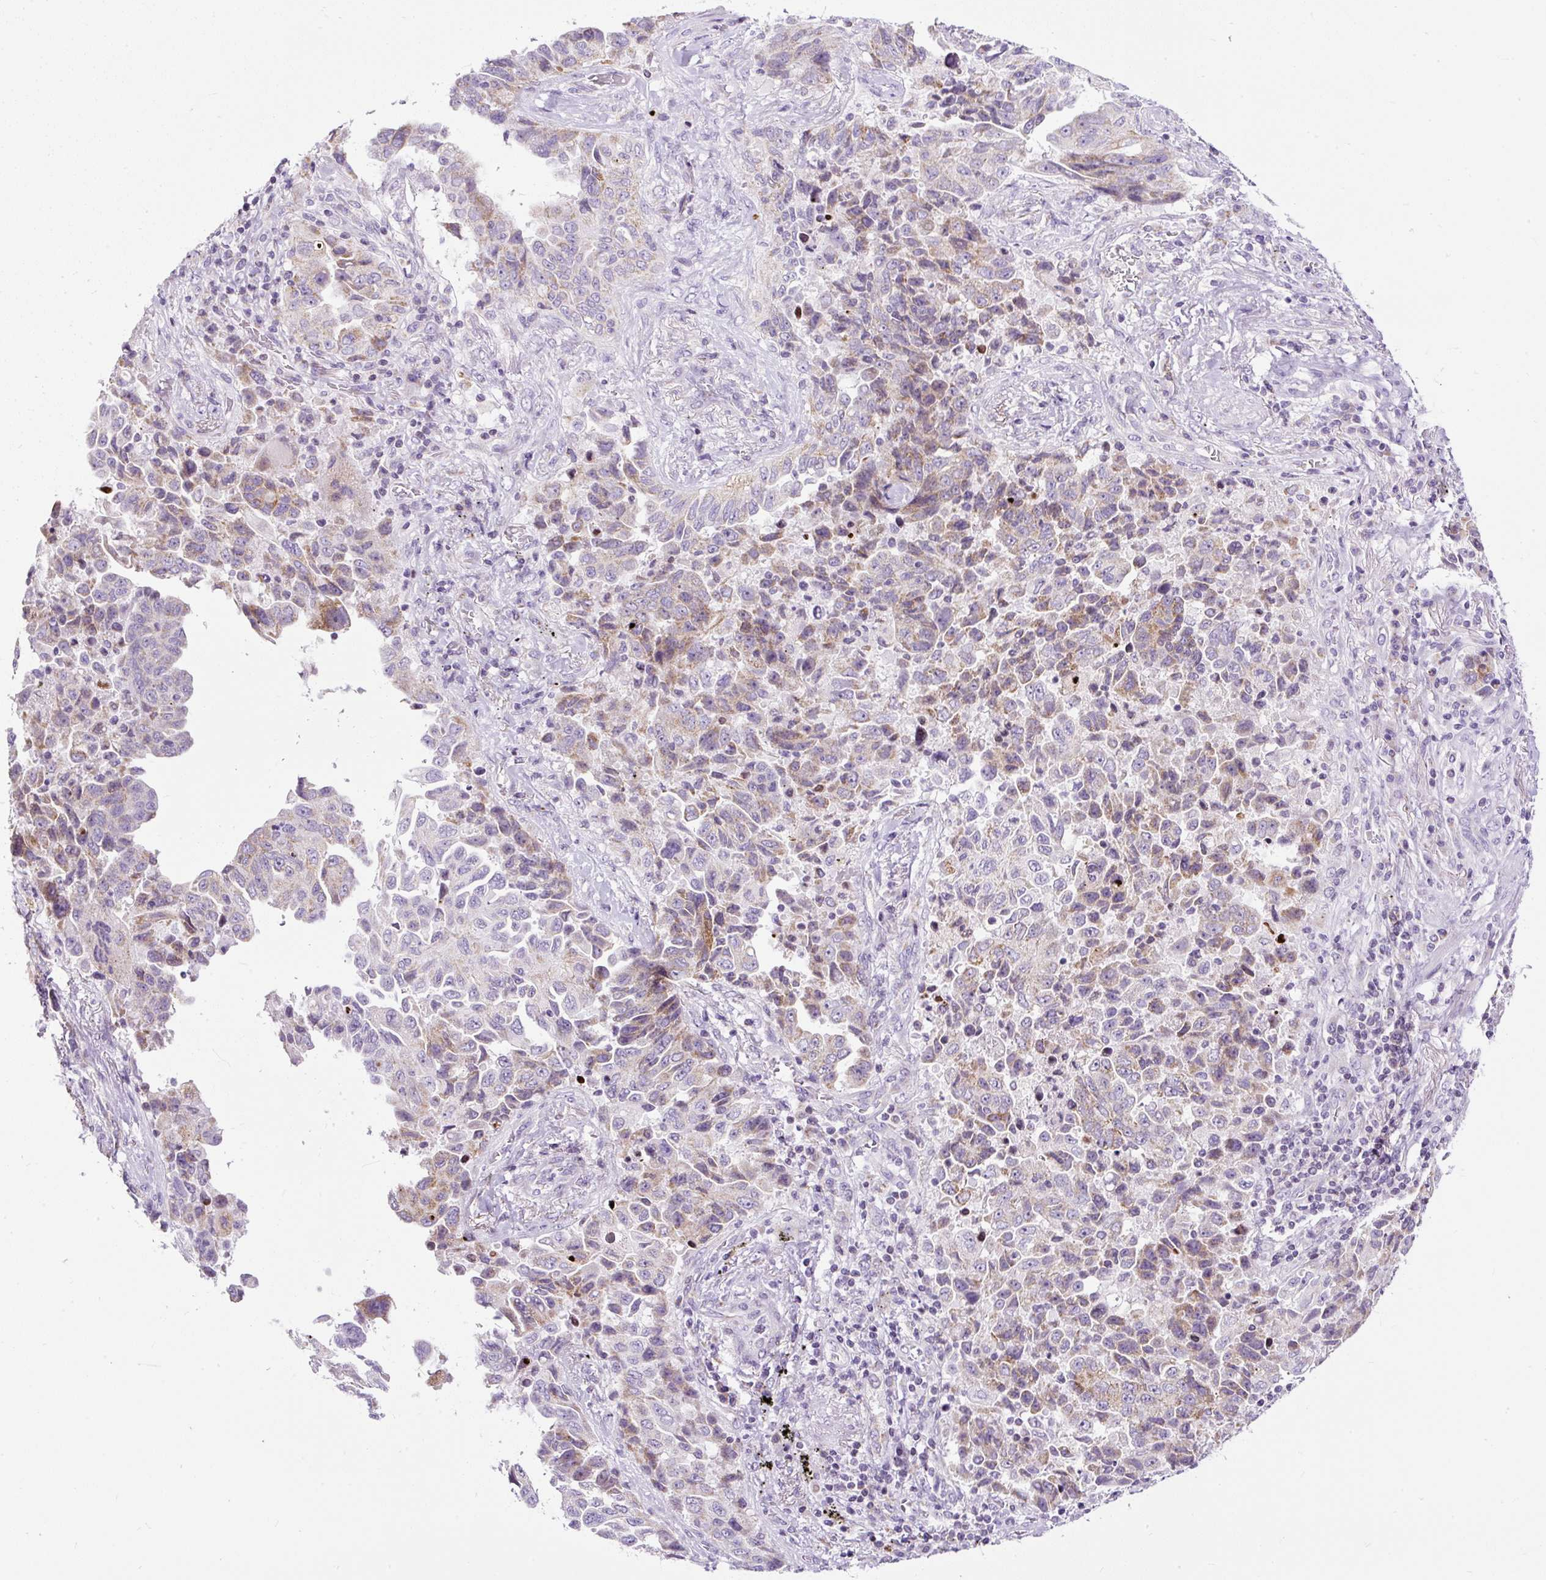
{"staining": {"intensity": "weak", "quantity": "25%-75%", "location": "cytoplasmic/membranous"}, "tissue": "lung cancer", "cell_type": "Tumor cells", "image_type": "cancer", "snomed": [{"axis": "morphology", "description": "Adenocarcinoma, NOS"}, {"axis": "topography", "description": "Lung"}], "caption": "Lung cancer (adenocarcinoma) stained for a protein demonstrates weak cytoplasmic/membranous positivity in tumor cells.", "gene": "FMC1", "patient": {"sex": "female", "age": 51}}